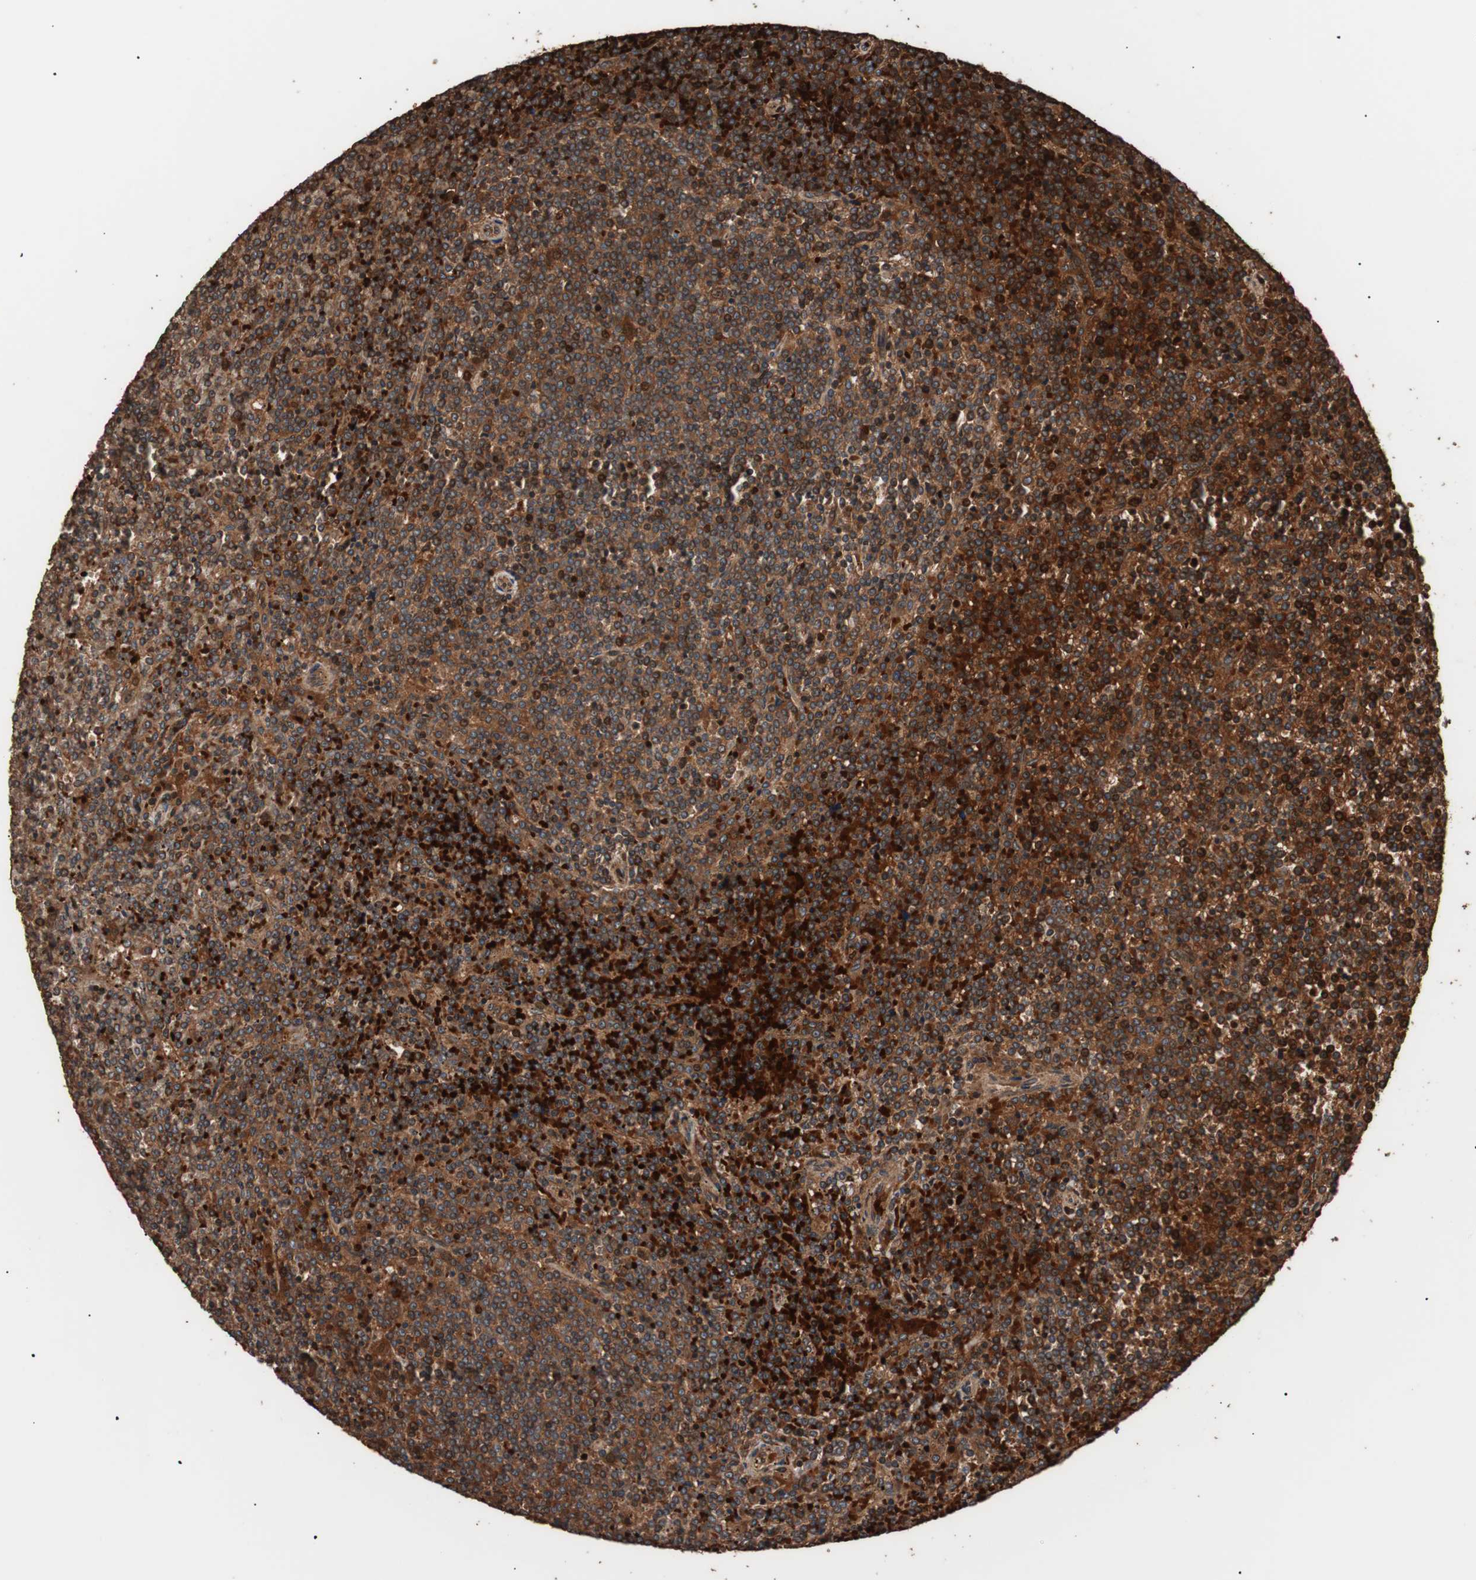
{"staining": {"intensity": "strong", "quantity": ">75%", "location": "cytoplasmic/membranous"}, "tissue": "lymphoma", "cell_type": "Tumor cells", "image_type": "cancer", "snomed": [{"axis": "morphology", "description": "Malignant lymphoma, non-Hodgkin's type, Low grade"}, {"axis": "topography", "description": "Spleen"}], "caption": "Immunohistochemistry photomicrograph of low-grade malignant lymphoma, non-Hodgkin's type stained for a protein (brown), which reveals high levels of strong cytoplasmic/membranous staining in approximately >75% of tumor cells.", "gene": "GLYCTK", "patient": {"sex": "female", "age": 19}}